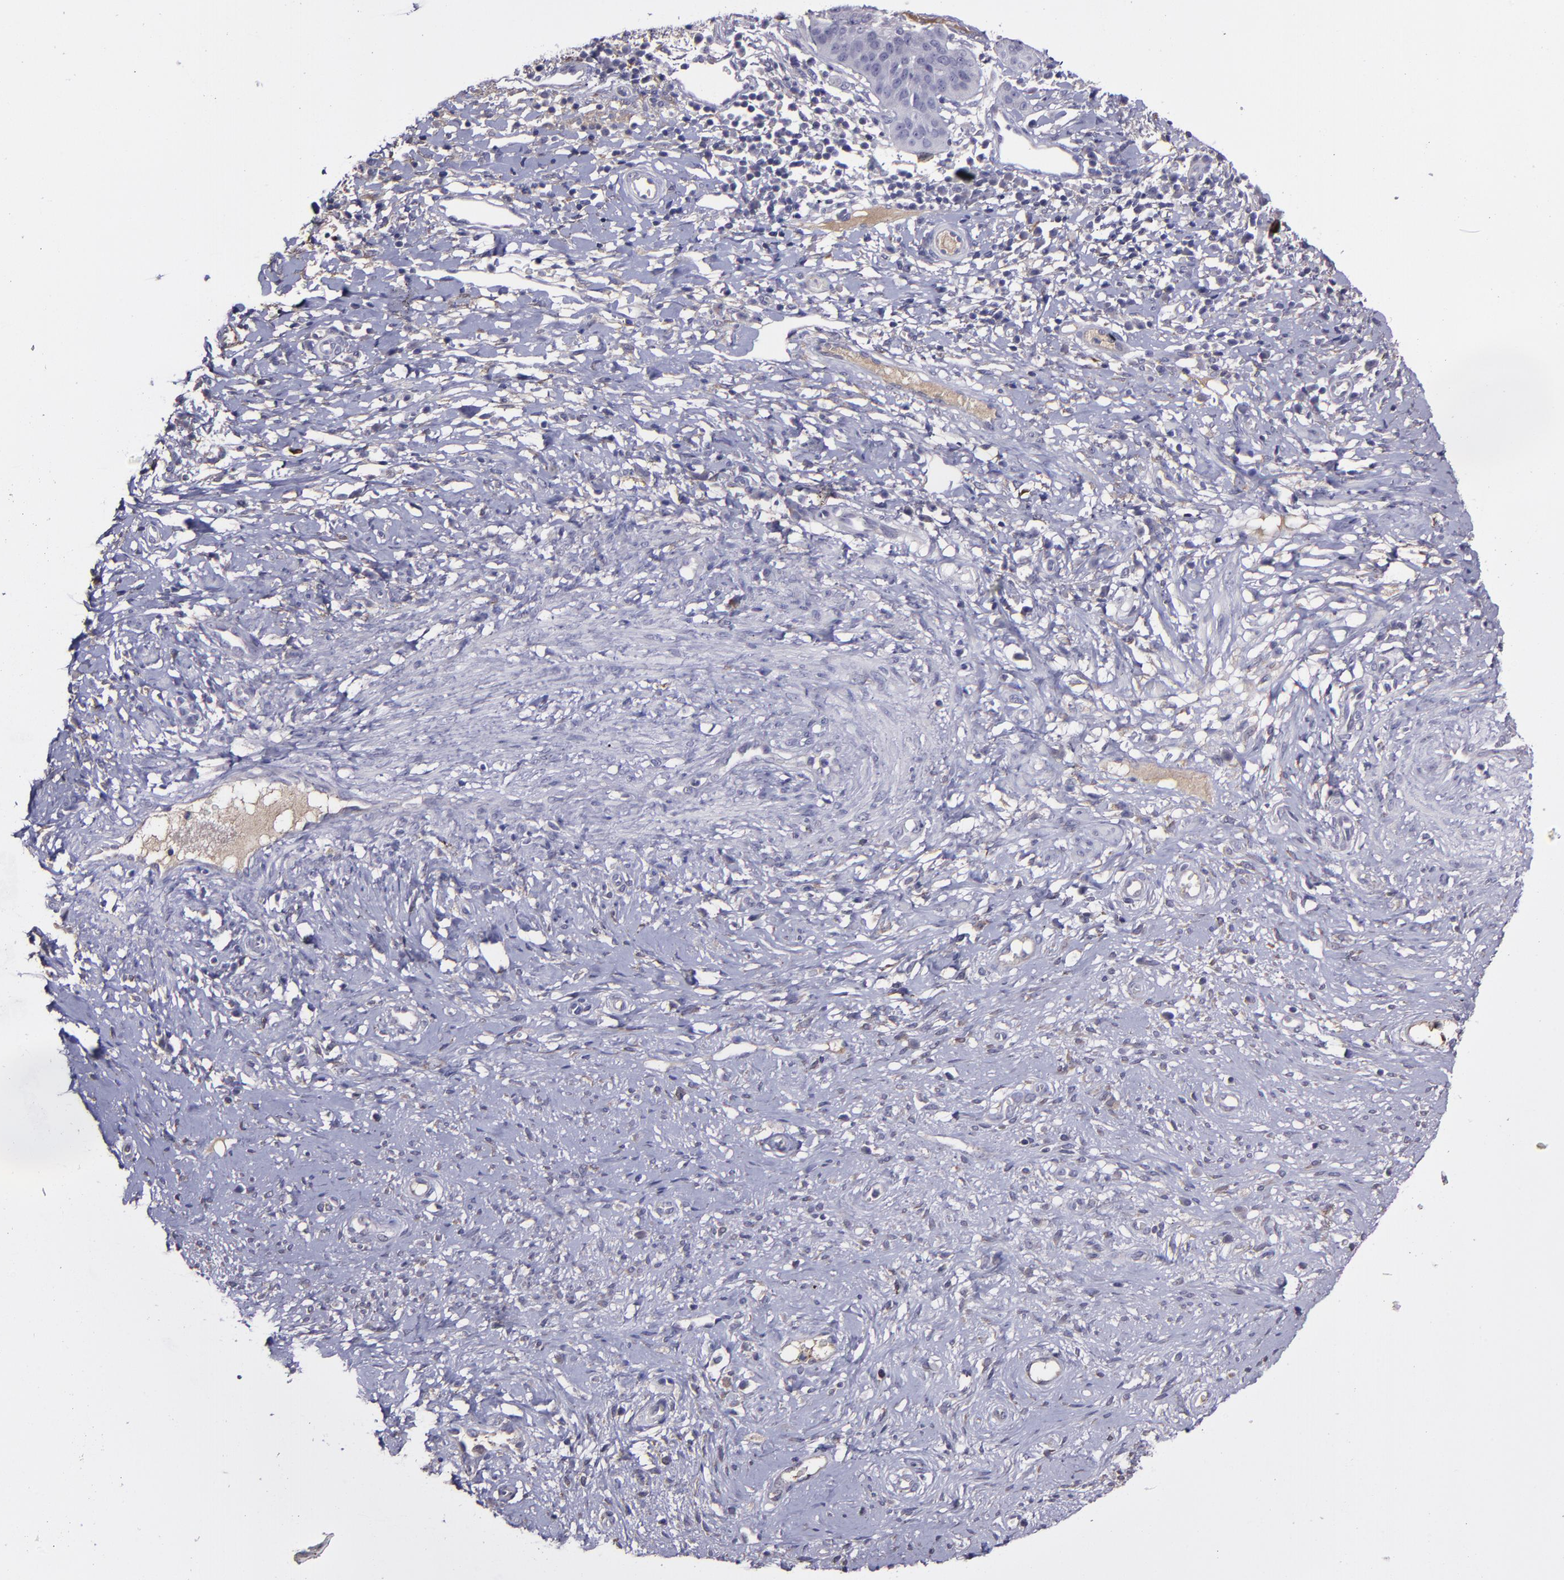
{"staining": {"intensity": "negative", "quantity": "none", "location": "none"}, "tissue": "cervical cancer", "cell_type": "Tumor cells", "image_type": "cancer", "snomed": [{"axis": "morphology", "description": "Normal tissue, NOS"}, {"axis": "morphology", "description": "Squamous cell carcinoma, NOS"}, {"axis": "topography", "description": "Cervix"}], "caption": "IHC image of human cervical cancer stained for a protein (brown), which shows no expression in tumor cells.", "gene": "MASP1", "patient": {"sex": "female", "age": 39}}